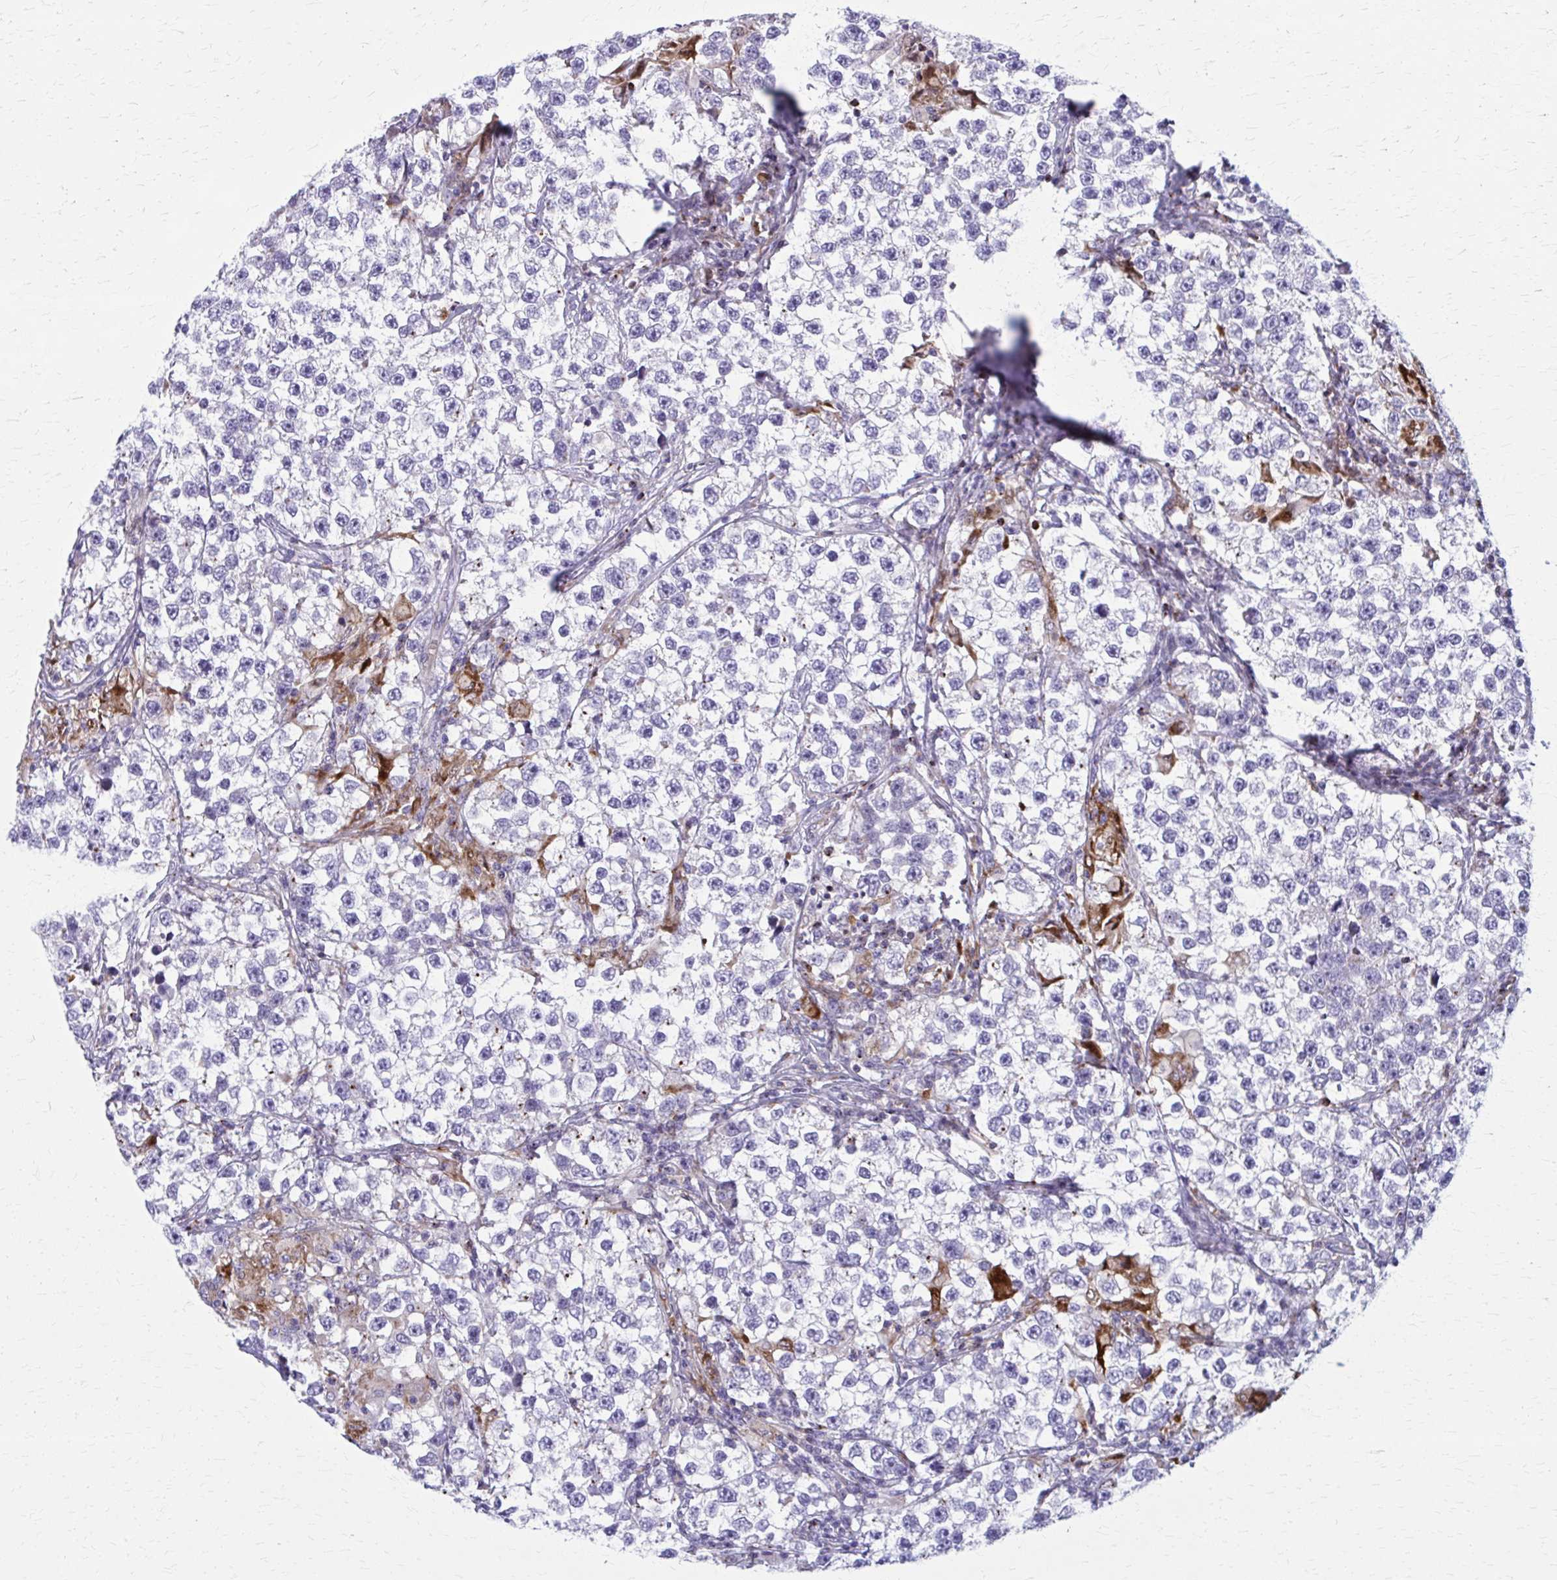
{"staining": {"intensity": "negative", "quantity": "none", "location": "none"}, "tissue": "testis cancer", "cell_type": "Tumor cells", "image_type": "cancer", "snomed": [{"axis": "morphology", "description": "Seminoma, NOS"}, {"axis": "topography", "description": "Testis"}], "caption": "DAB (3,3'-diaminobenzidine) immunohistochemical staining of human testis cancer demonstrates no significant staining in tumor cells.", "gene": "PEDS1", "patient": {"sex": "male", "age": 46}}